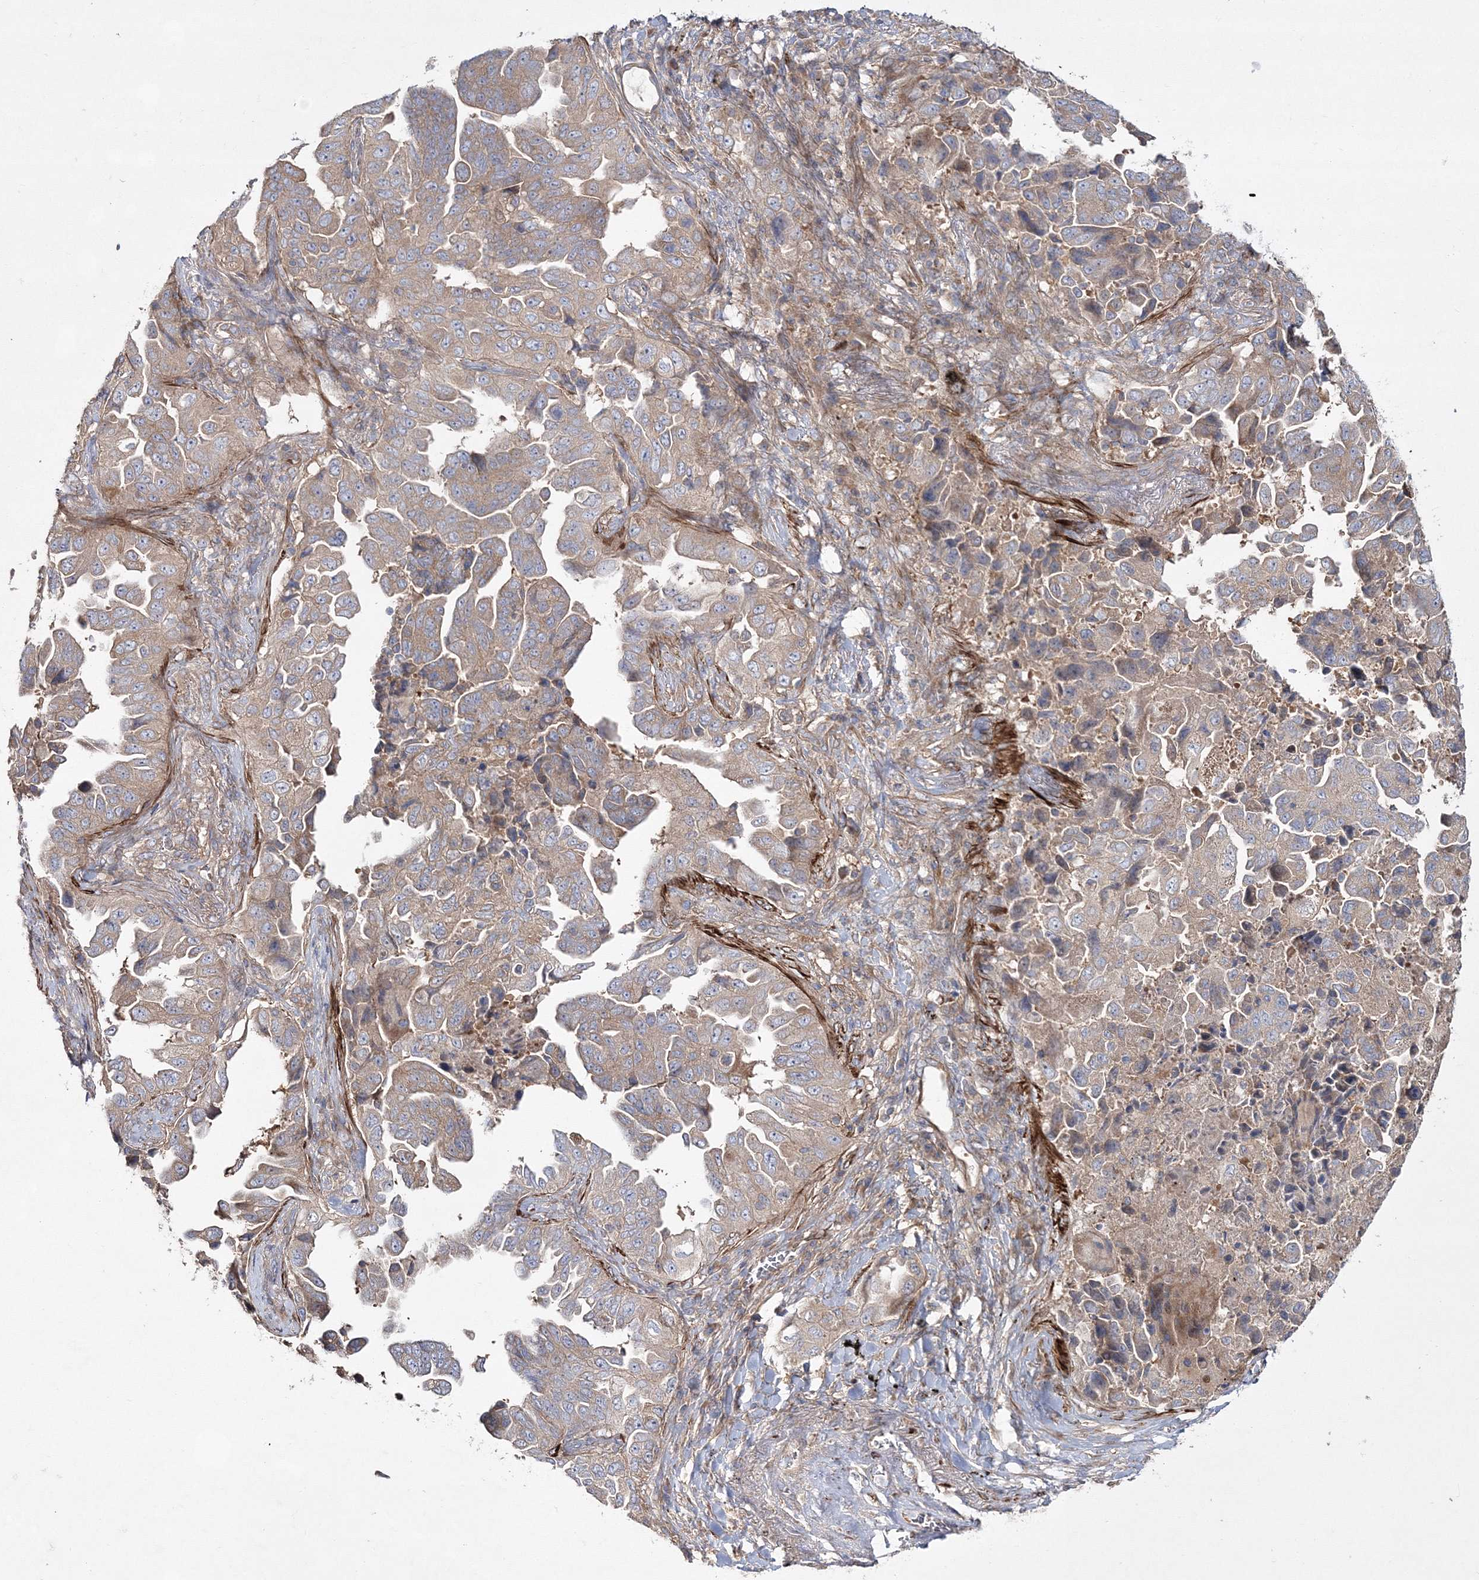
{"staining": {"intensity": "weak", "quantity": "25%-75%", "location": "cytoplasmic/membranous"}, "tissue": "lung cancer", "cell_type": "Tumor cells", "image_type": "cancer", "snomed": [{"axis": "morphology", "description": "Adenocarcinoma, NOS"}, {"axis": "topography", "description": "Lung"}], "caption": "Approximately 25%-75% of tumor cells in lung cancer (adenocarcinoma) exhibit weak cytoplasmic/membranous protein positivity as visualized by brown immunohistochemical staining.", "gene": "ZSWIM6", "patient": {"sex": "female", "age": 51}}